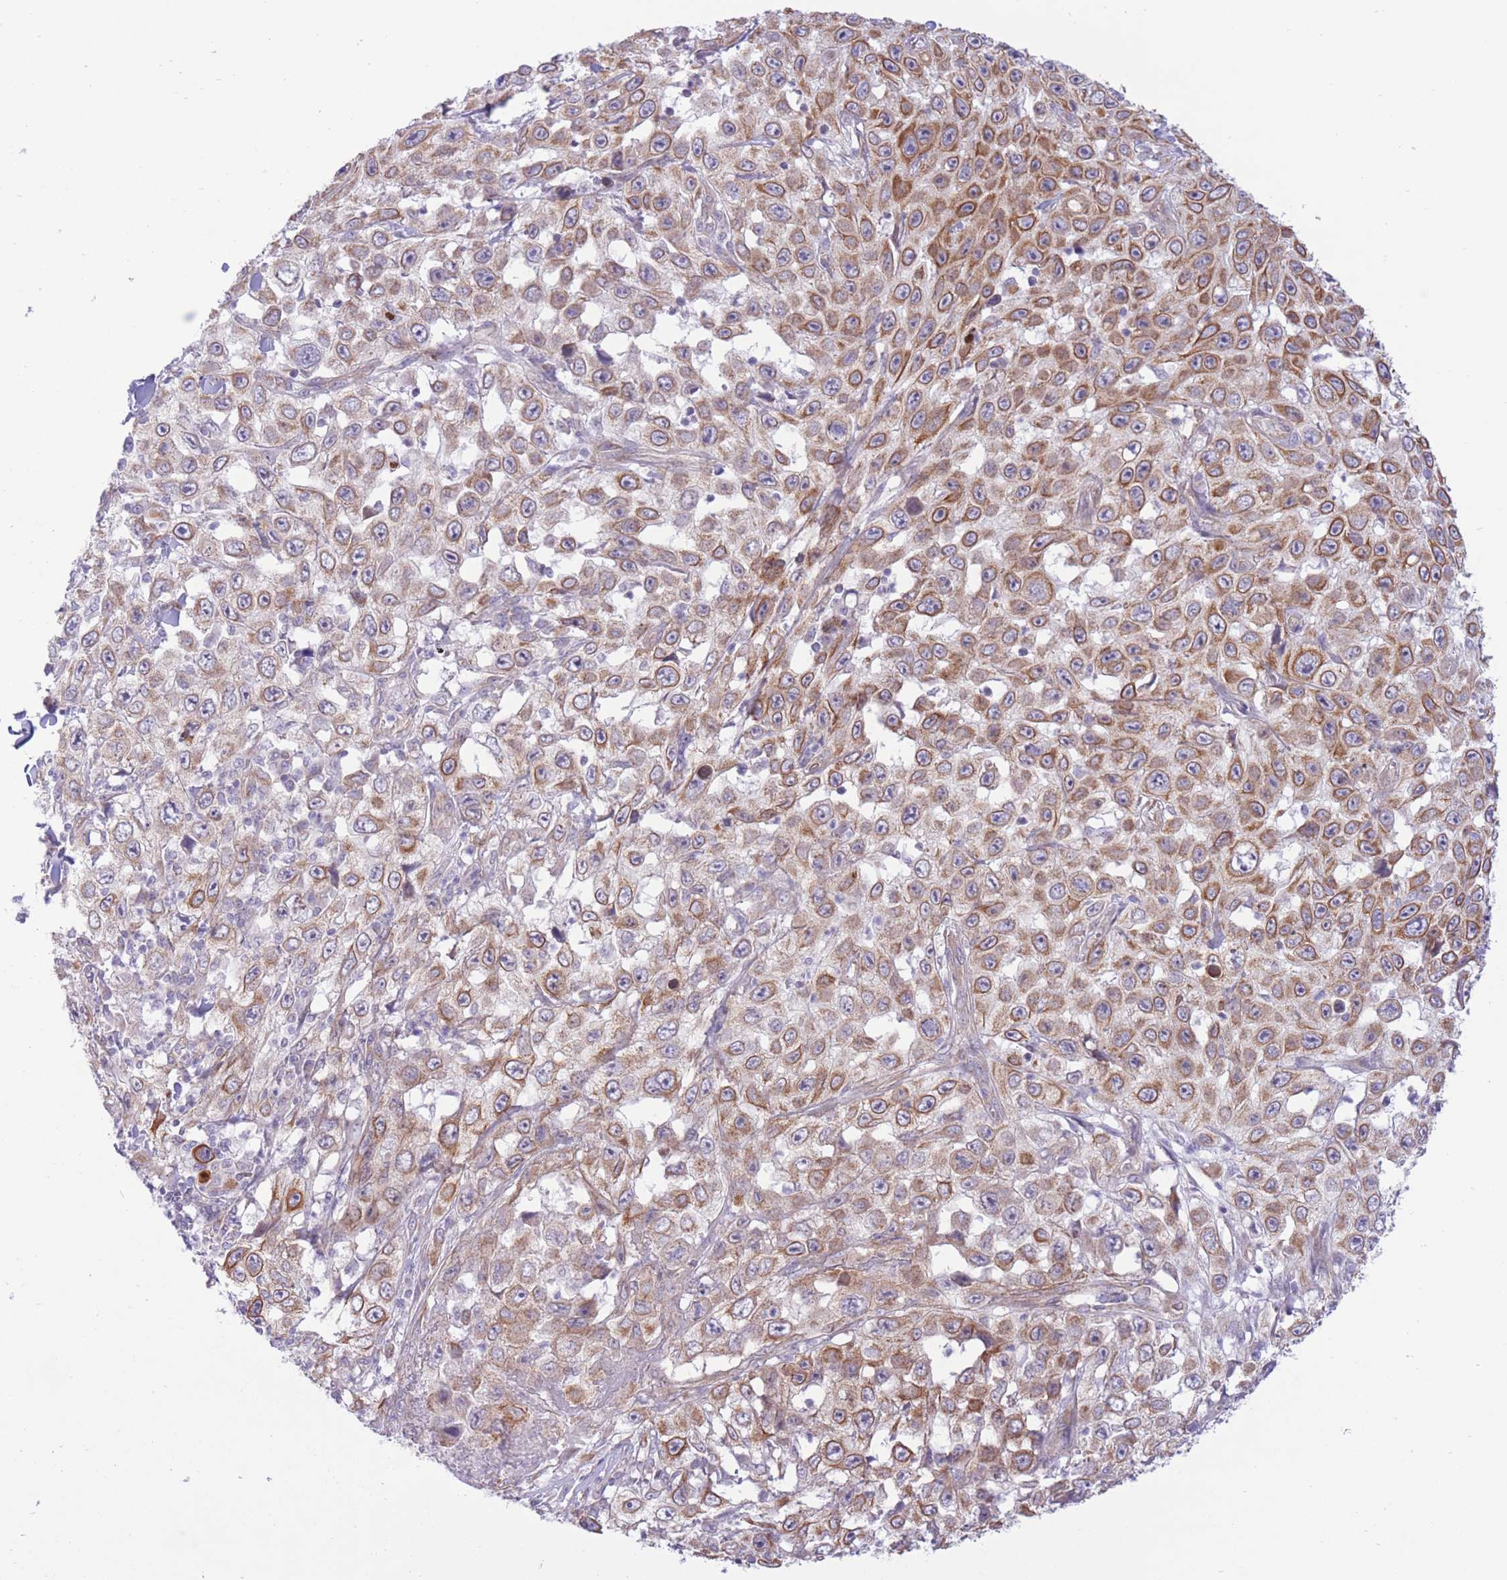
{"staining": {"intensity": "strong", "quantity": ">75%", "location": "cytoplasmic/membranous"}, "tissue": "skin cancer", "cell_type": "Tumor cells", "image_type": "cancer", "snomed": [{"axis": "morphology", "description": "Squamous cell carcinoma, NOS"}, {"axis": "topography", "description": "Skin"}], "caption": "Immunohistochemical staining of skin squamous cell carcinoma shows high levels of strong cytoplasmic/membranous protein staining in approximately >75% of tumor cells.", "gene": "MRPS31", "patient": {"sex": "male", "age": 82}}